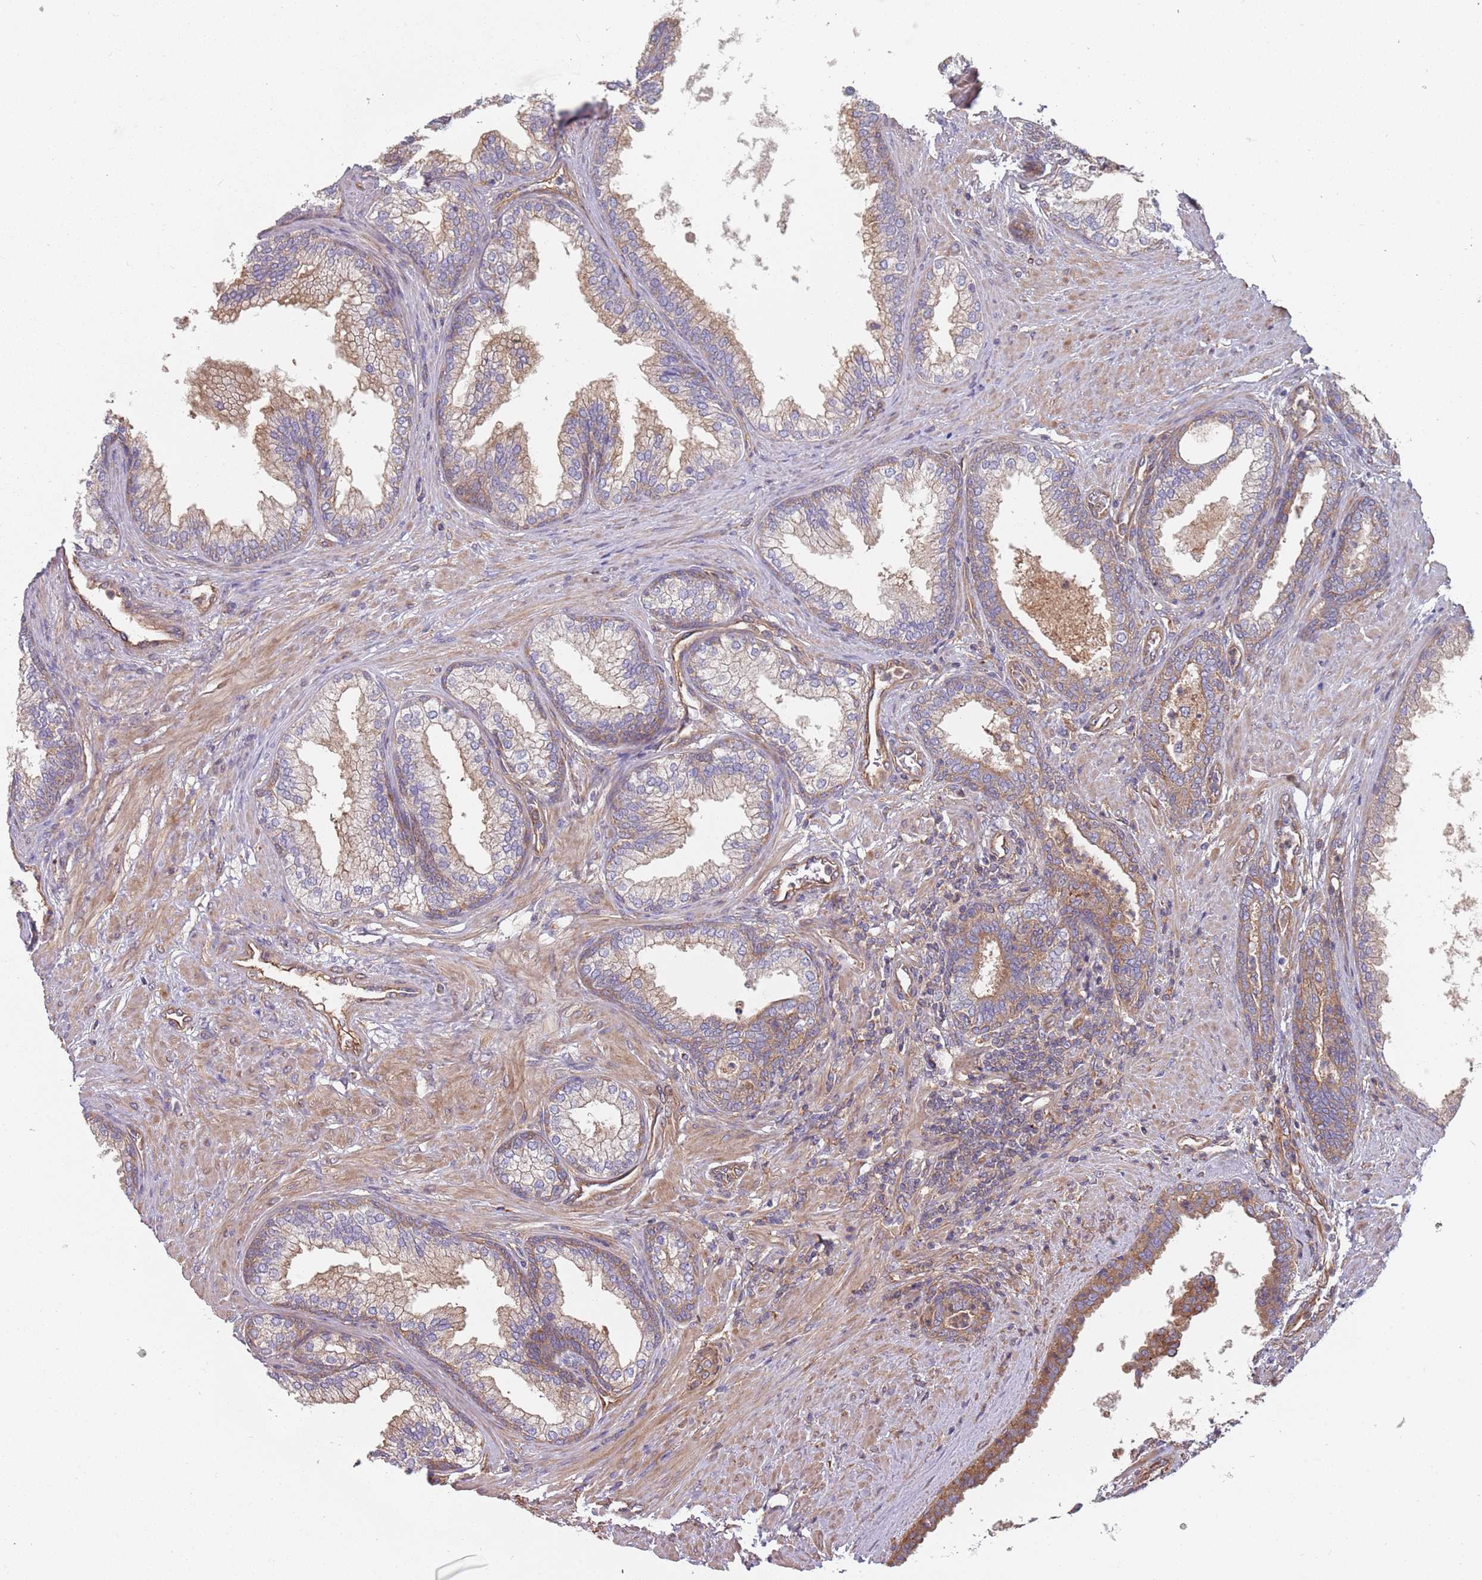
{"staining": {"intensity": "moderate", "quantity": "<25%", "location": "cytoplasmic/membranous"}, "tissue": "prostate", "cell_type": "Glandular cells", "image_type": "normal", "snomed": [{"axis": "morphology", "description": "Normal tissue, NOS"}, {"axis": "topography", "description": "Prostate"}], "caption": "A brown stain highlights moderate cytoplasmic/membranous positivity of a protein in glandular cells of benign prostate.", "gene": "SPDL1", "patient": {"sex": "male", "age": 76}}